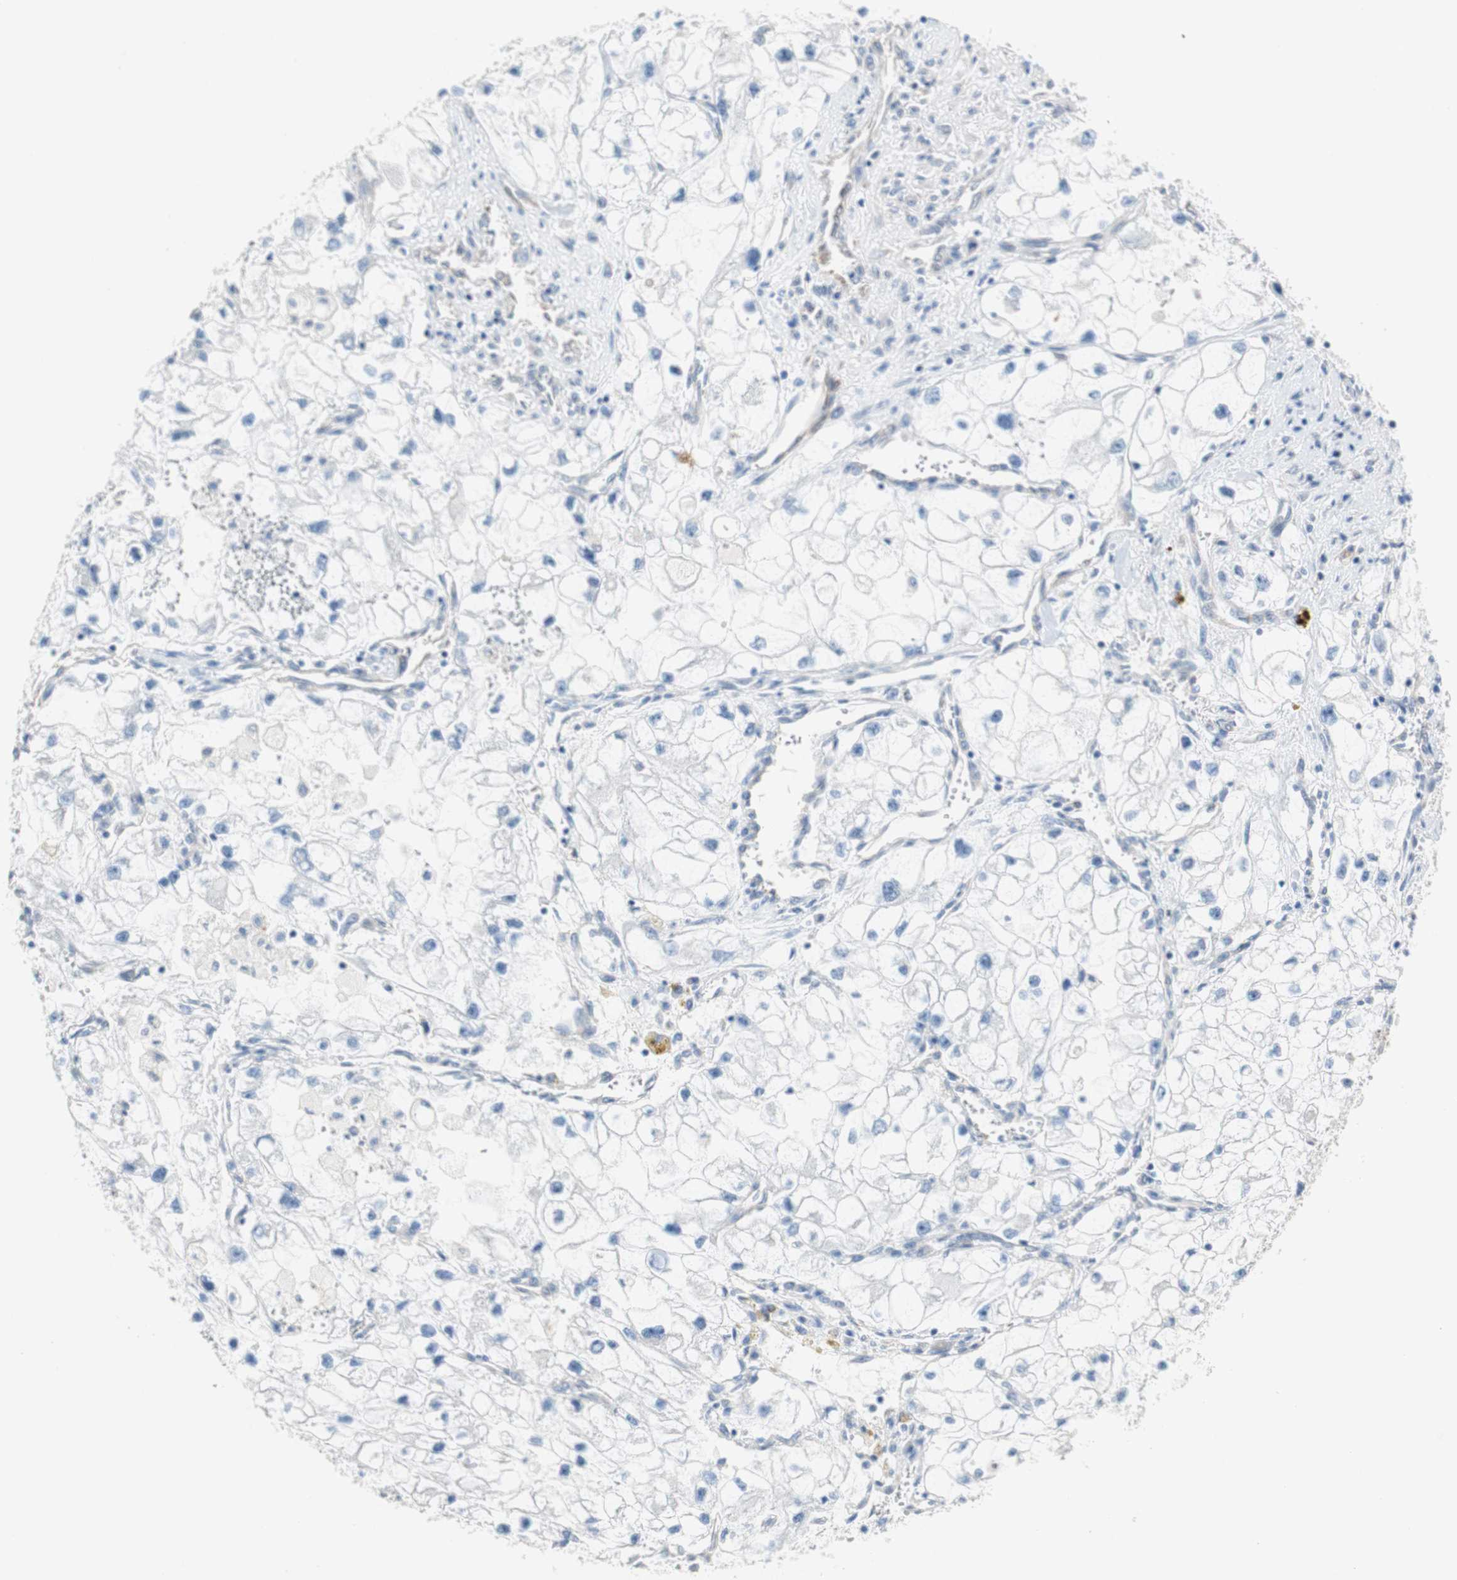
{"staining": {"intensity": "negative", "quantity": "none", "location": "none"}, "tissue": "renal cancer", "cell_type": "Tumor cells", "image_type": "cancer", "snomed": [{"axis": "morphology", "description": "Adenocarcinoma, NOS"}, {"axis": "topography", "description": "Kidney"}], "caption": "Tumor cells are negative for protein expression in human renal adenocarcinoma. (Stains: DAB (3,3'-diaminobenzidine) IHC with hematoxylin counter stain, Microscopy: brightfield microscopy at high magnification).", "gene": "KIF3B", "patient": {"sex": "female", "age": 70}}